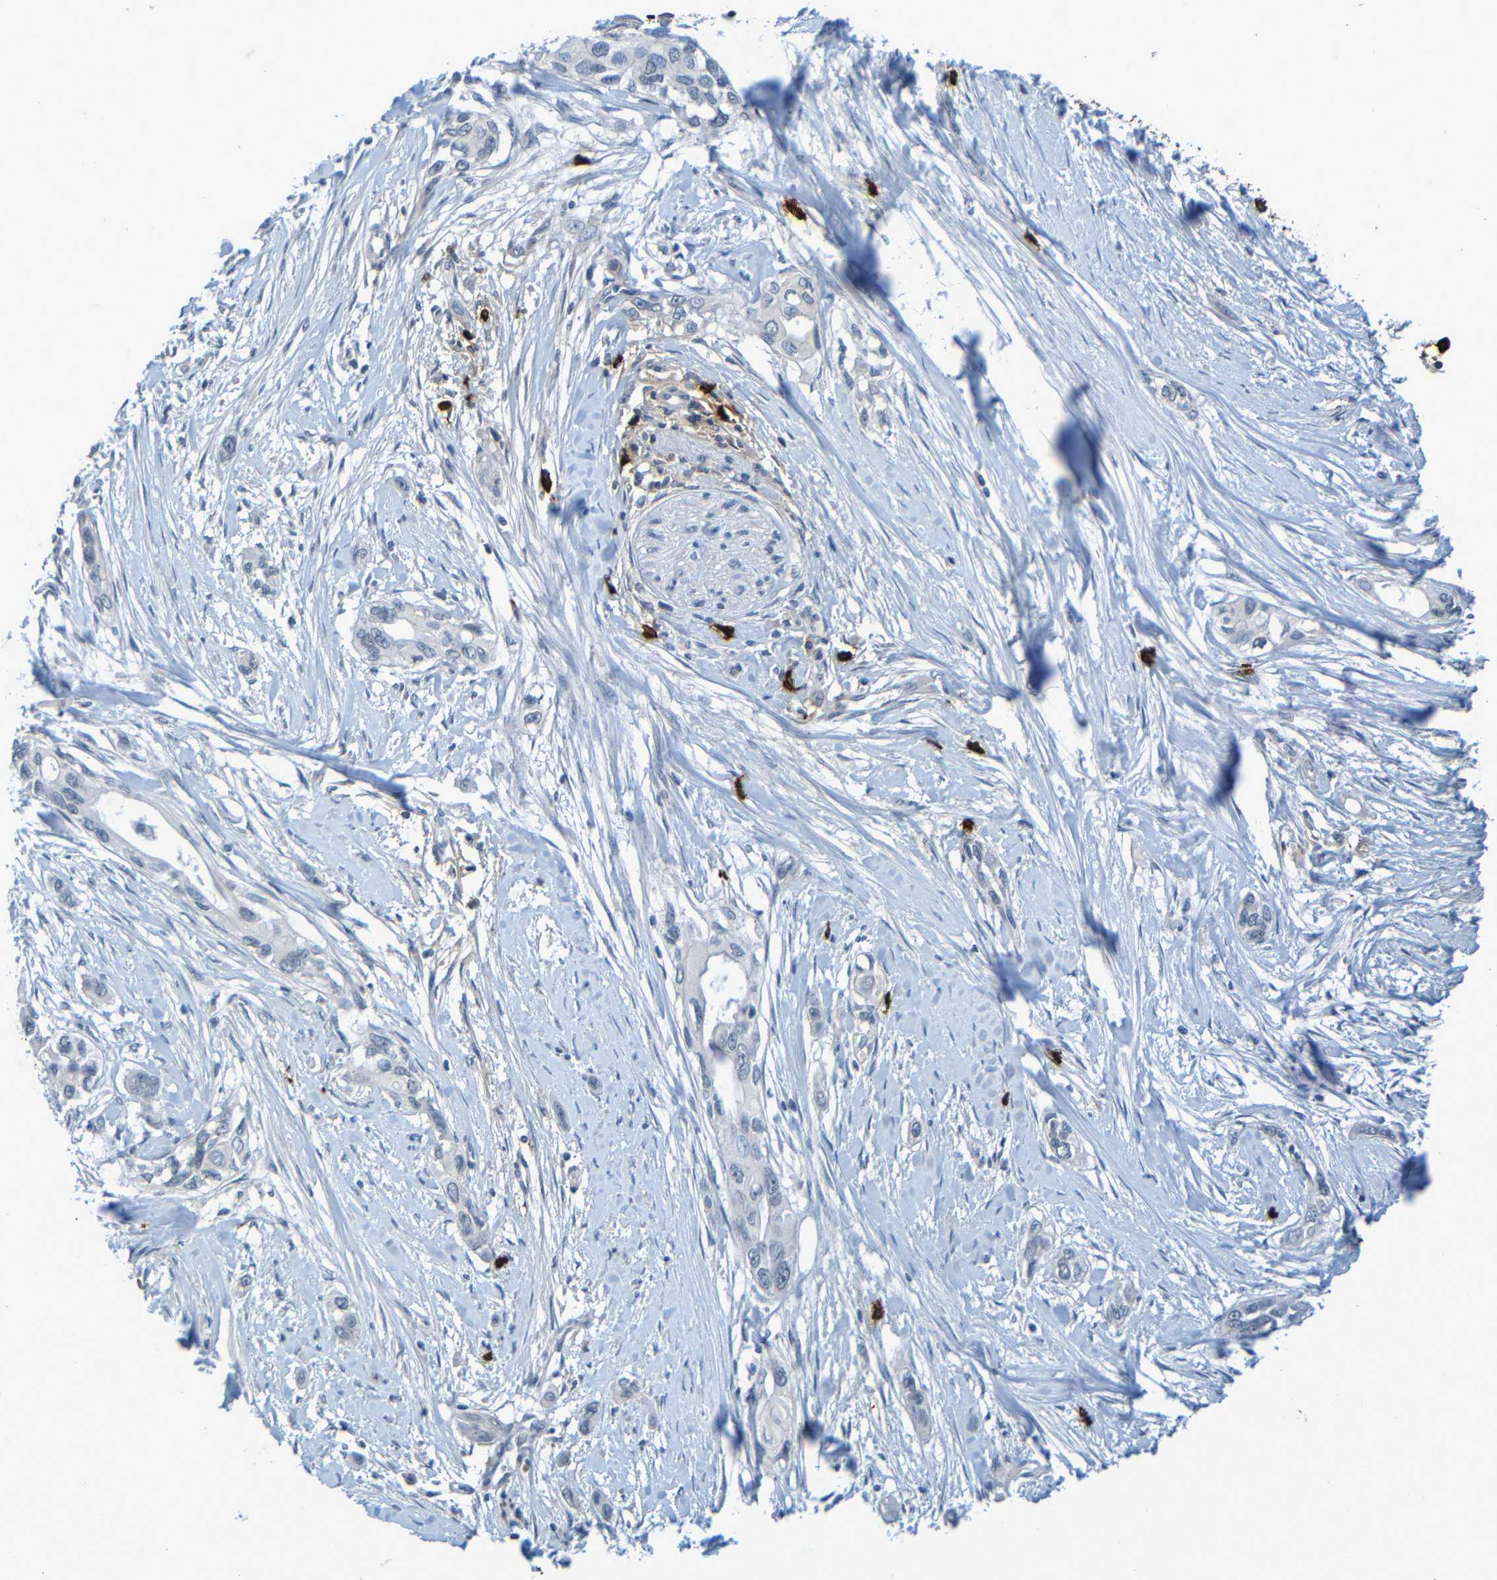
{"staining": {"intensity": "negative", "quantity": "none", "location": "none"}, "tissue": "pancreatic cancer", "cell_type": "Tumor cells", "image_type": "cancer", "snomed": [{"axis": "morphology", "description": "Adenocarcinoma, NOS"}, {"axis": "topography", "description": "Pancreas"}], "caption": "Tumor cells show no significant protein positivity in adenocarcinoma (pancreatic).", "gene": "C3AR1", "patient": {"sex": "female", "age": 60}}